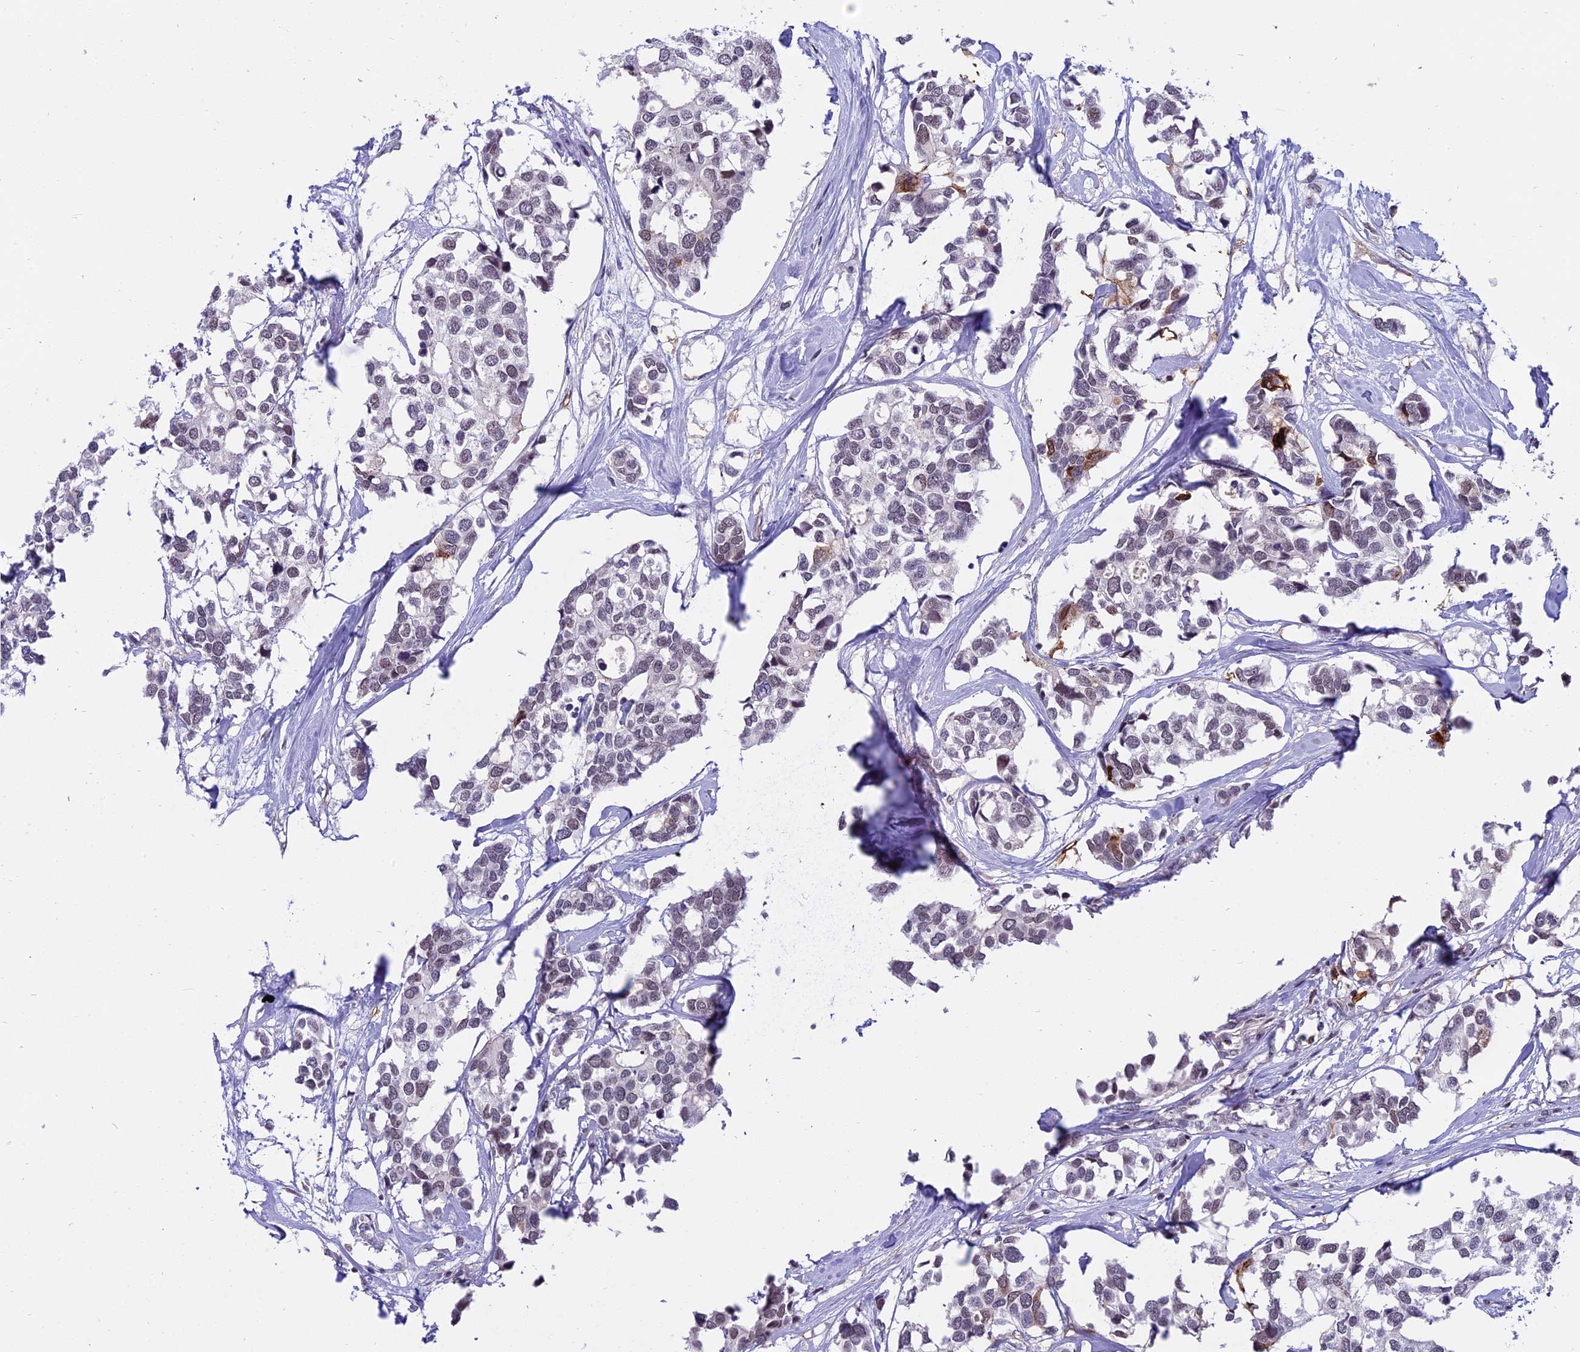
{"staining": {"intensity": "moderate", "quantity": "<25%", "location": "cytoplasmic/membranous,nuclear"}, "tissue": "breast cancer", "cell_type": "Tumor cells", "image_type": "cancer", "snomed": [{"axis": "morphology", "description": "Duct carcinoma"}, {"axis": "topography", "description": "Breast"}], "caption": "Protein staining exhibits moderate cytoplasmic/membranous and nuclear positivity in about <25% of tumor cells in breast infiltrating ductal carcinoma. Using DAB (brown) and hematoxylin (blue) stains, captured at high magnification using brightfield microscopy.", "gene": "TADA3", "patient": {"sex": "female", "age": 83}}